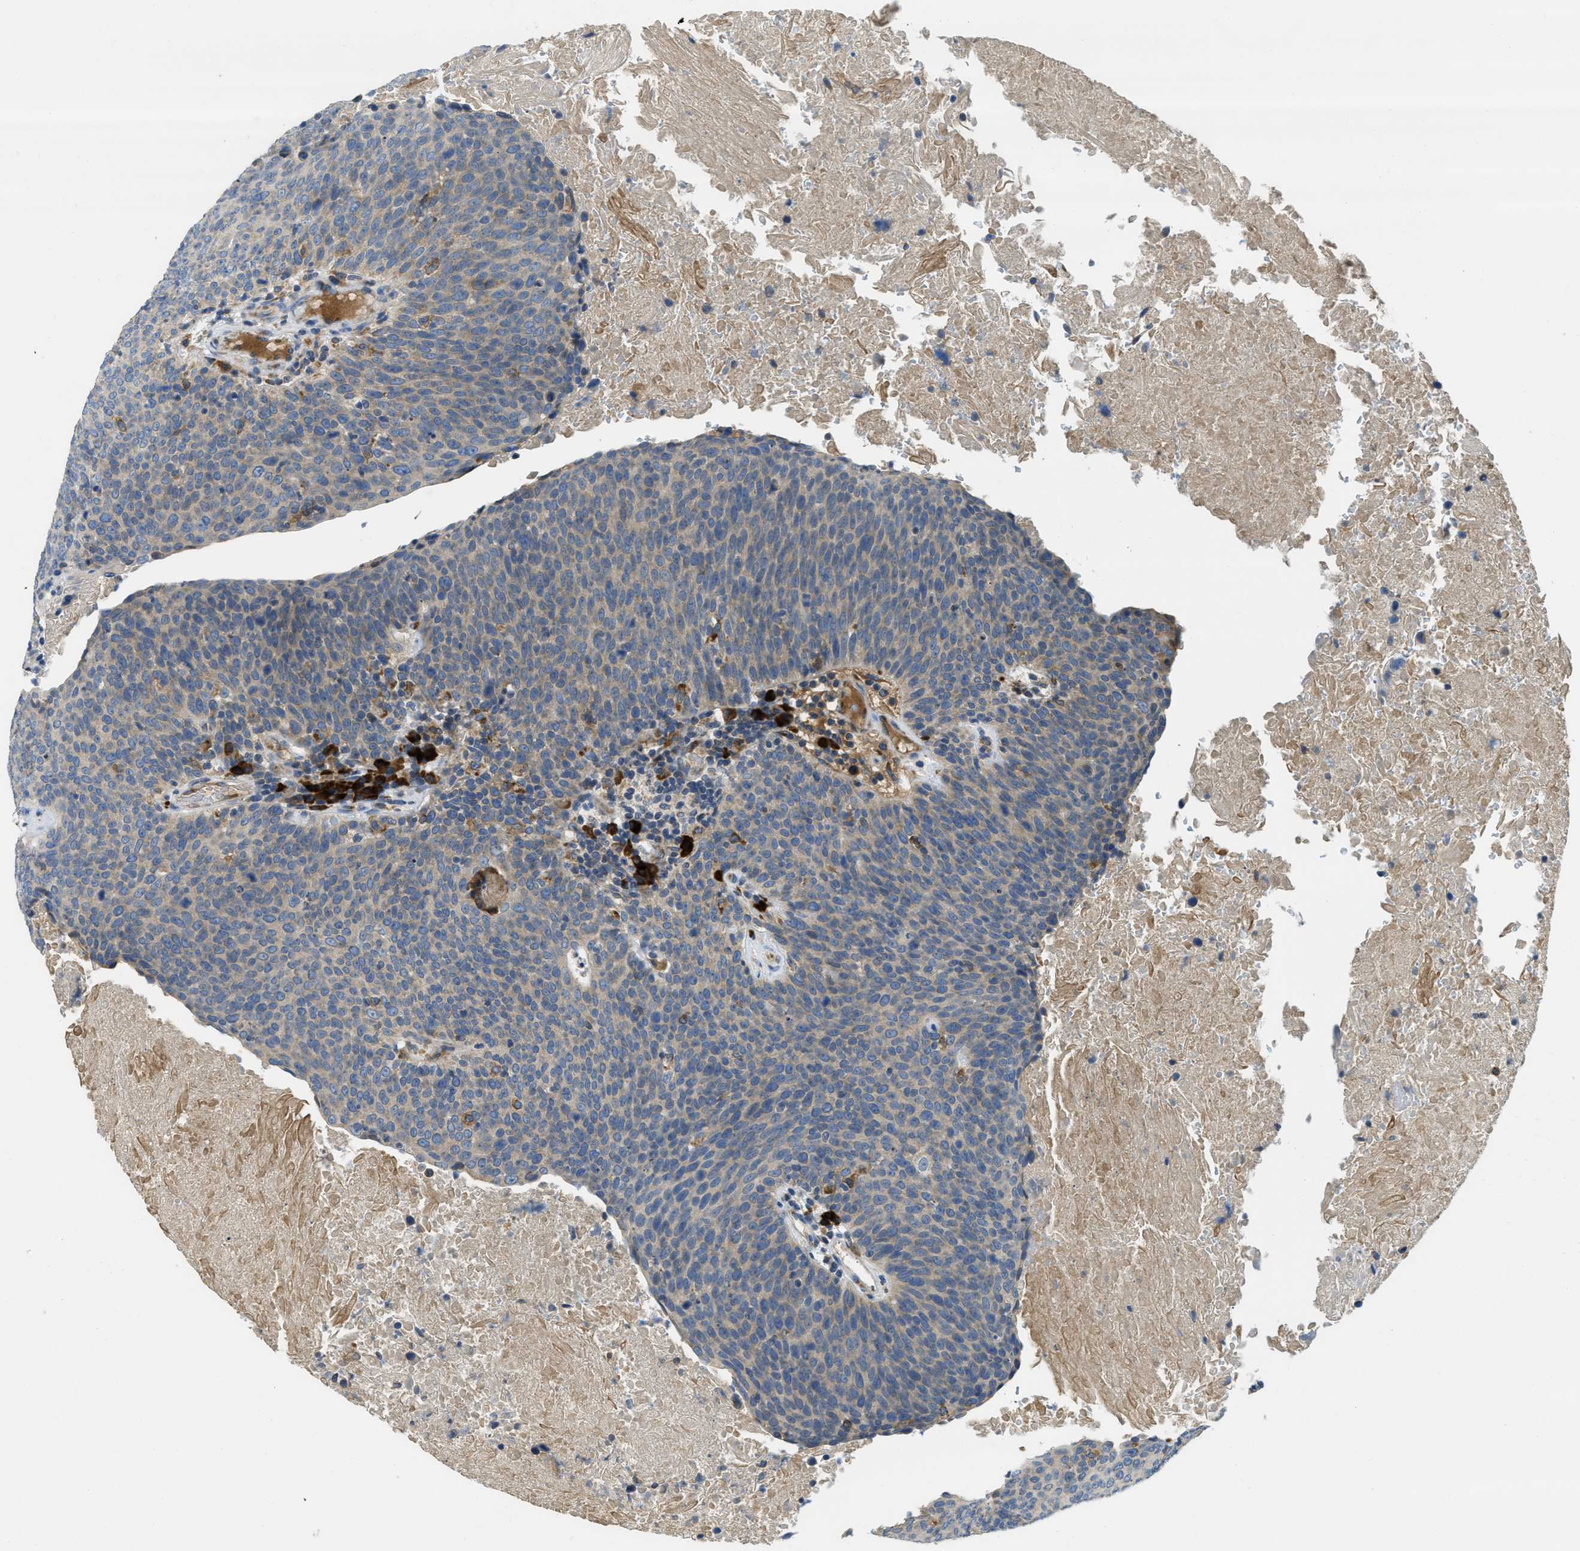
{"staining": {"intensity": "negative", "quantity": "none", "location": "none"}, "tissue": "head and neck cancer", "cell_type": "Tumor cells", "image_type": "cancer", "snomed": [{"axis": "morphology", "description": "Squamous cell carcinoma, NOS"}, {"axis": "morphology", "description": "Squamous cell carcinoma, metastatic, NOS"}, {"axis": "topography", "description": "Lymph node"}, {"axis": "topography", "description": "Head-Neck"}], "caption": "Tumor cells are negative for protein expression in human squamous cell carcinoma (head and neck).", "gene": "SSR1", "patient": {"sex": "male", "age": 62}}